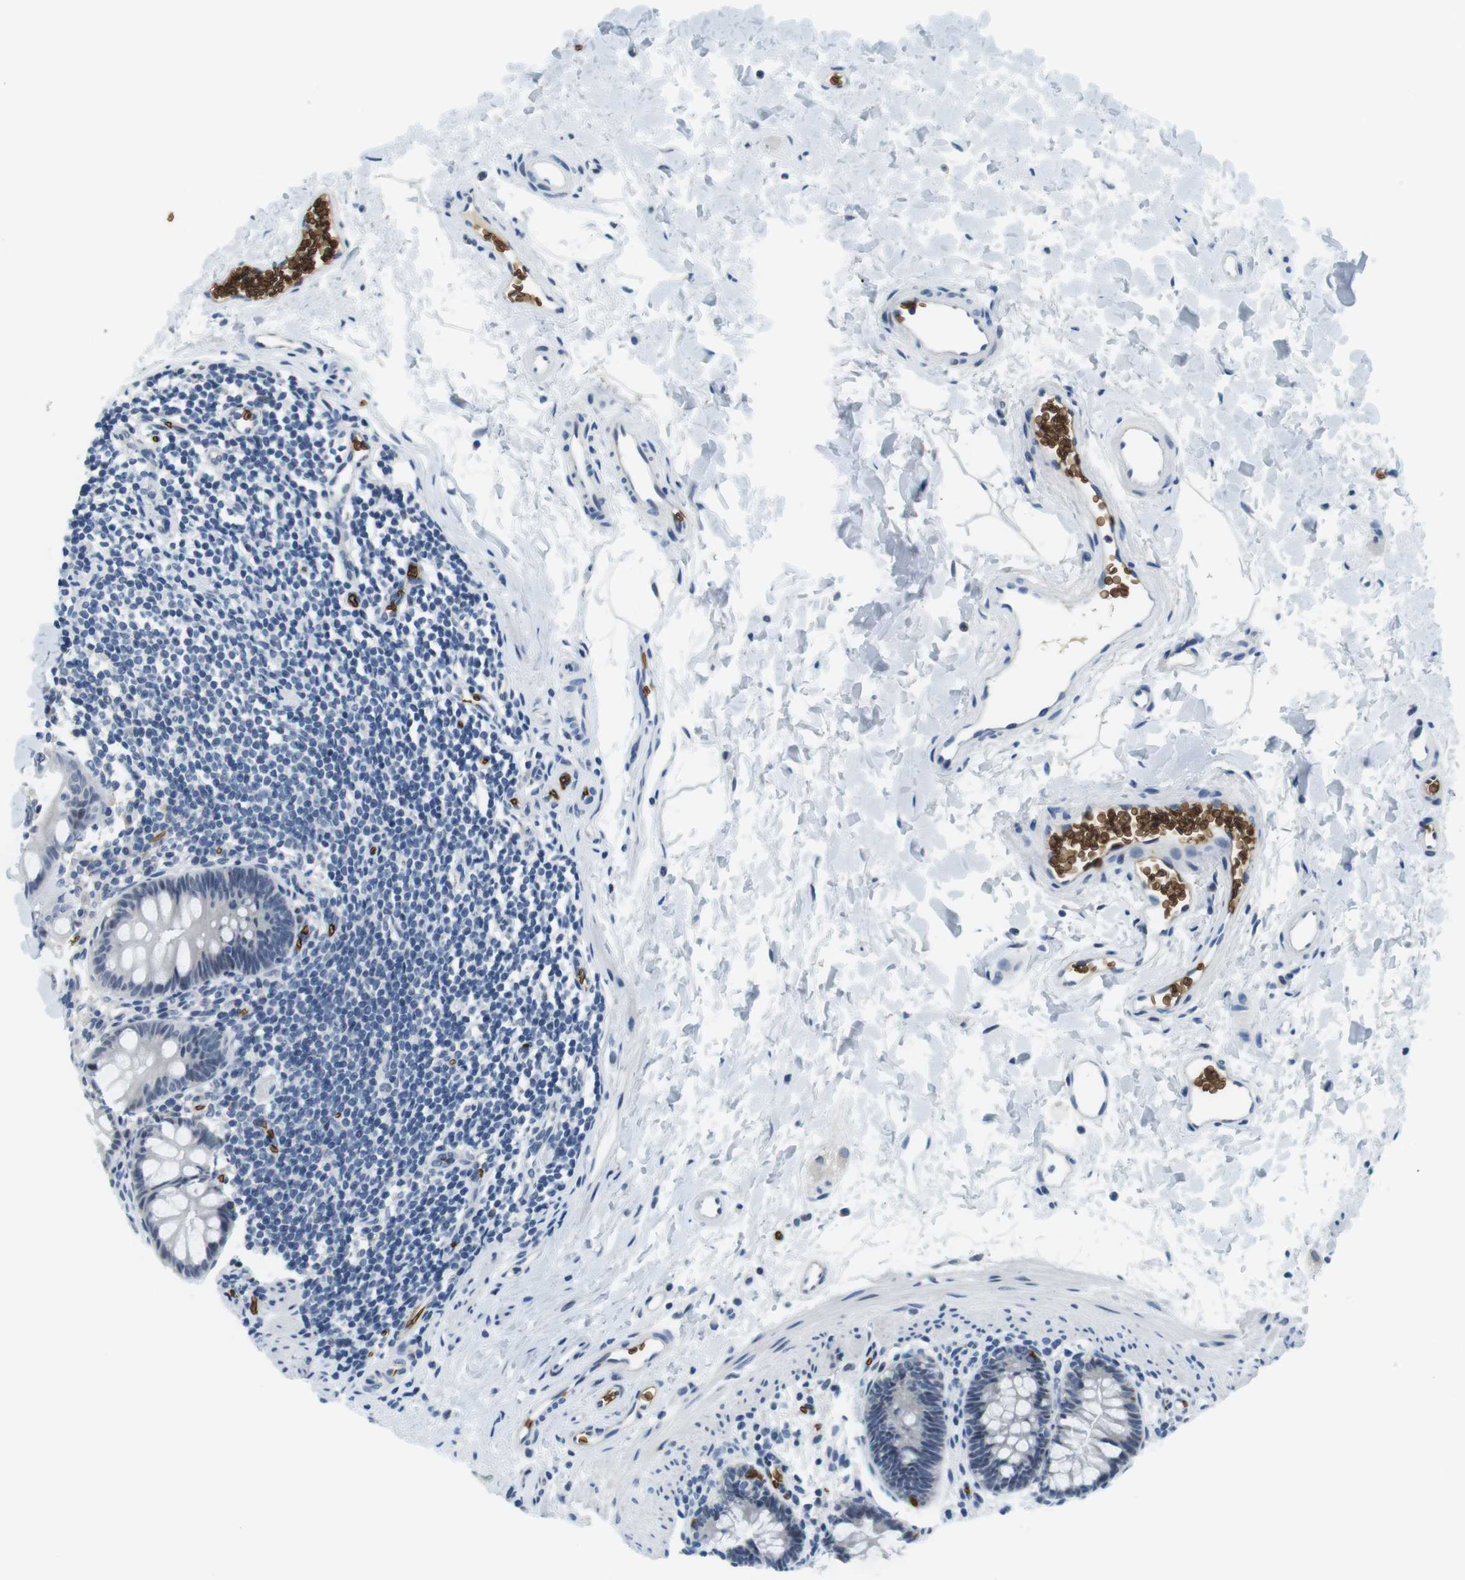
{"staining": {"intensity": "negative", "quantity": "none", "location": "none"}, "tissue": "rectum", "cell_type": "Glandular cells", "image_type": "normal", "snomed": [{"axis": "morphology", "description": "Normal tissue, NOS"}, {"axis": "topography", "description": "Rectum"}], "caption": "This is an immunohistochemistry micrograph of unremarkable rectum. There is no expression in glandular cells.", "gene": "SLC4A1", "patient": {"sex": "female", "age": 24}}